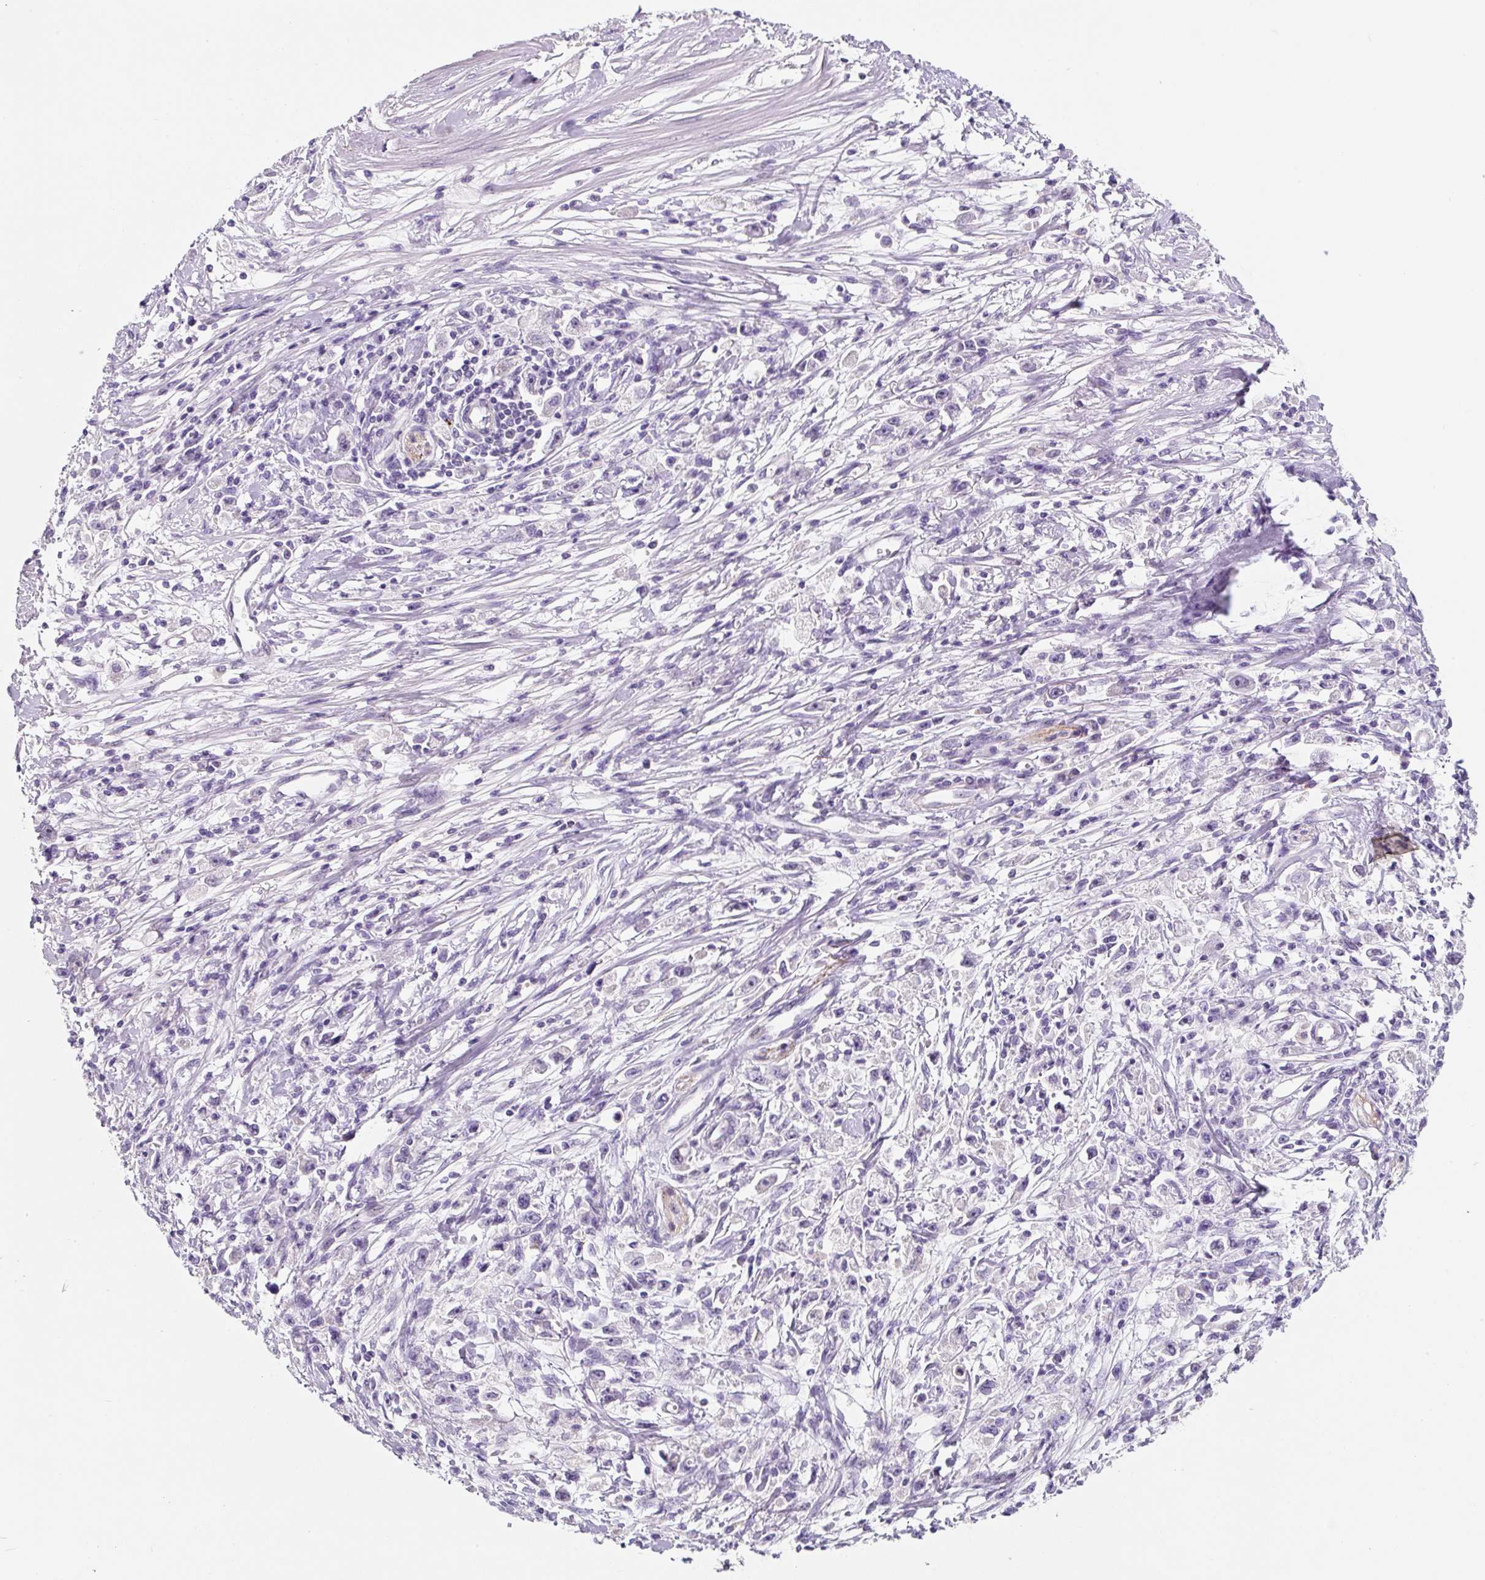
{"staining": {"intensity": "negative", "quantity": "none", "location": "none"}, "tissue": "stomach cancer", "cell_type": "Tumor cells", "image_type": "cancer", "snomed": [{"axis": "morphology", "description": "Adenocarcinoma, NOS"}, {"axis": "topography", "description": "Stomach"}], "caption": "A high-resolution image shows immunohistochemistry staining of stomach adenocarcinoma, which exhibits no significant expression in tumor cells.", "gene": "SYP", "patient": {"sex": "female", "age": 59}}